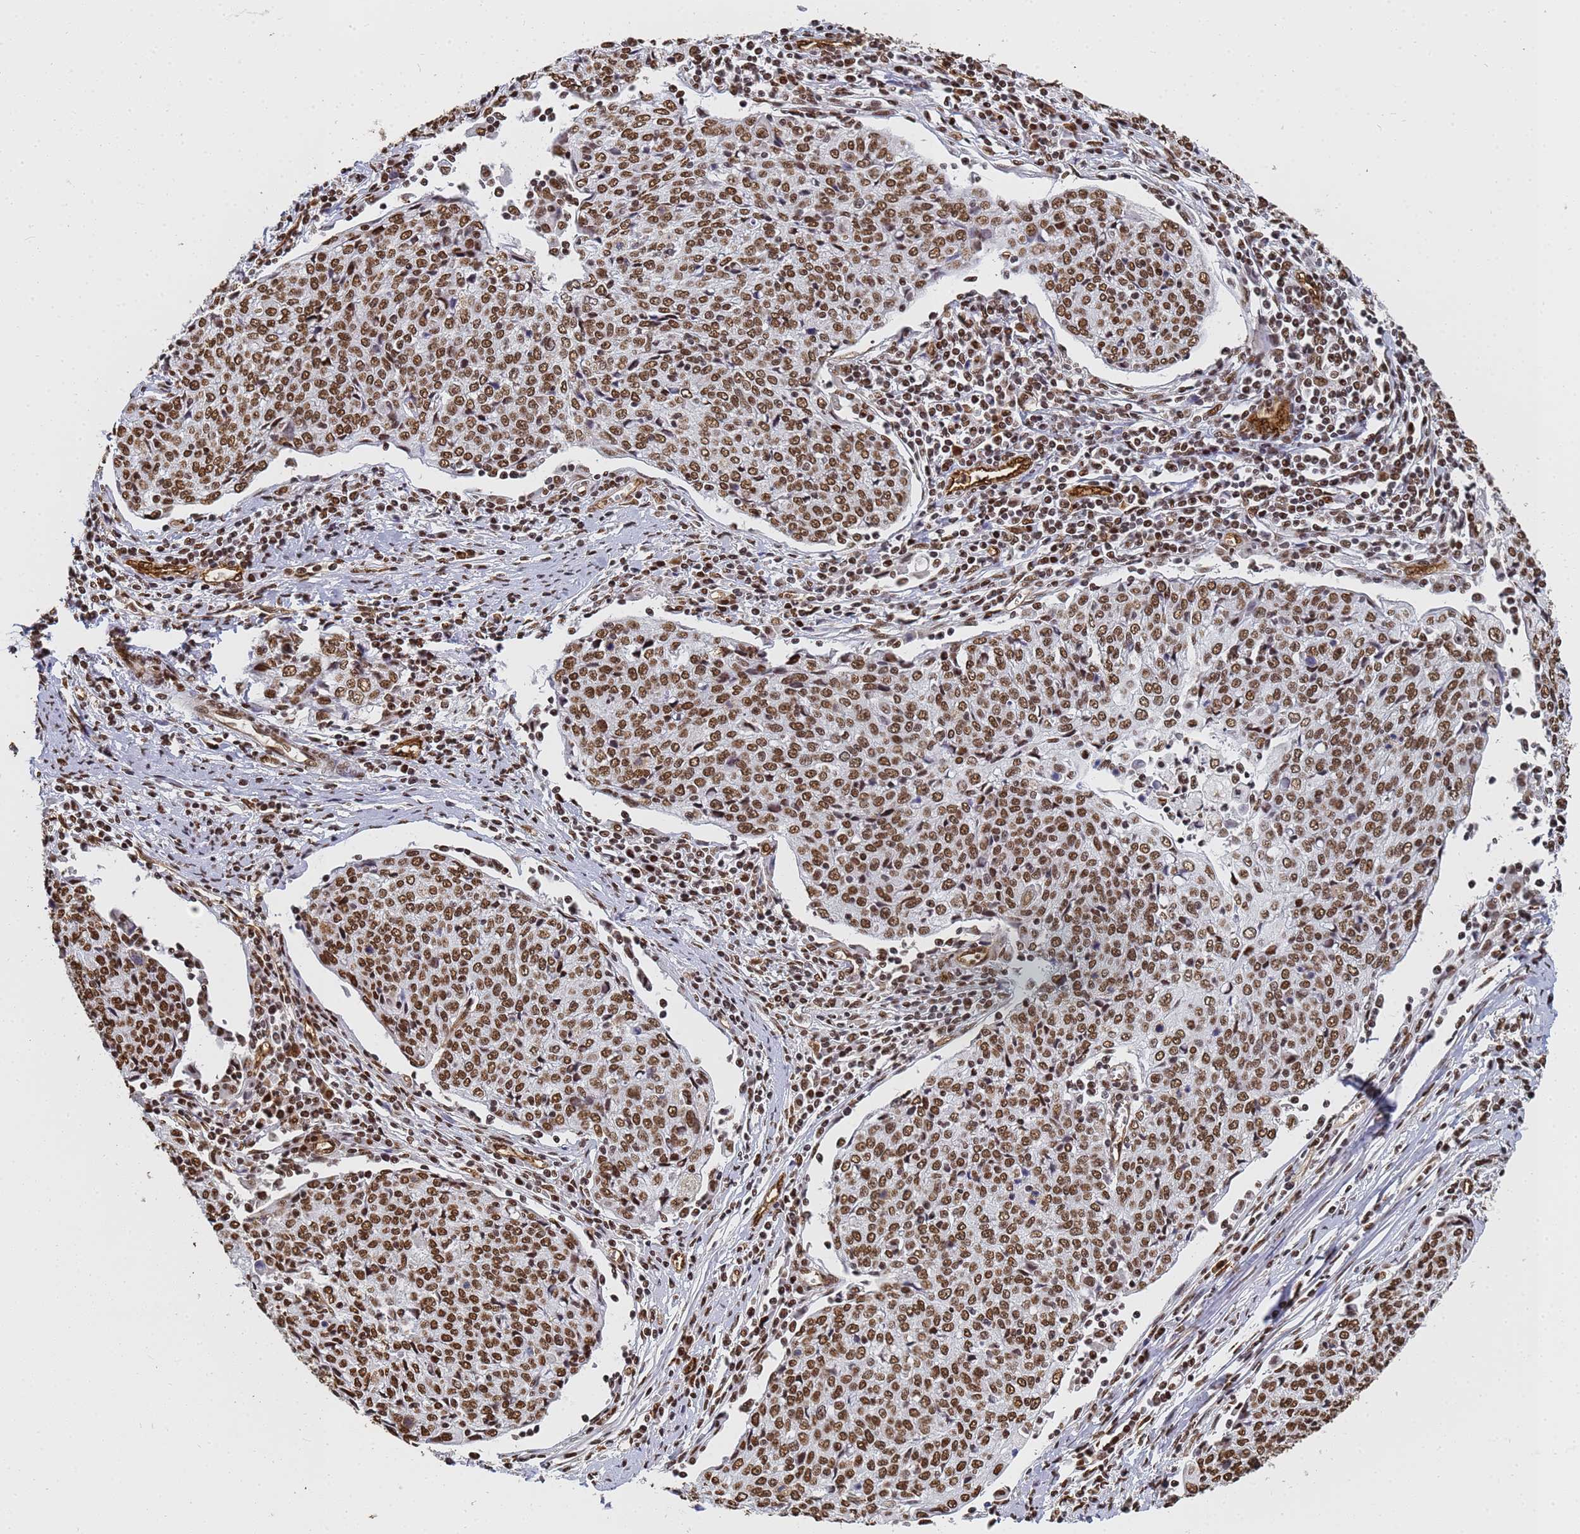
{"staining": {"intensity": "strong", "quantity": ">75%", "location": "nuclear"}, "tissue": "cervical cancer", "cell_type": "Tumor cells", "image_type": "cancer", "snomed": [{"axis": "morphology", "description": "Squamous cell carcinoma, NOS"}, {"axis": "topography", "description": "Cervix"}], "caption": "DAB immunohistochemical staining of human cervical squamous cell carcinoma shows strong nuclear protein positivity in approximately >75% of tumor cells.", "gene": "RAVER2", "patient": {"sex": "female", "age": 48}}